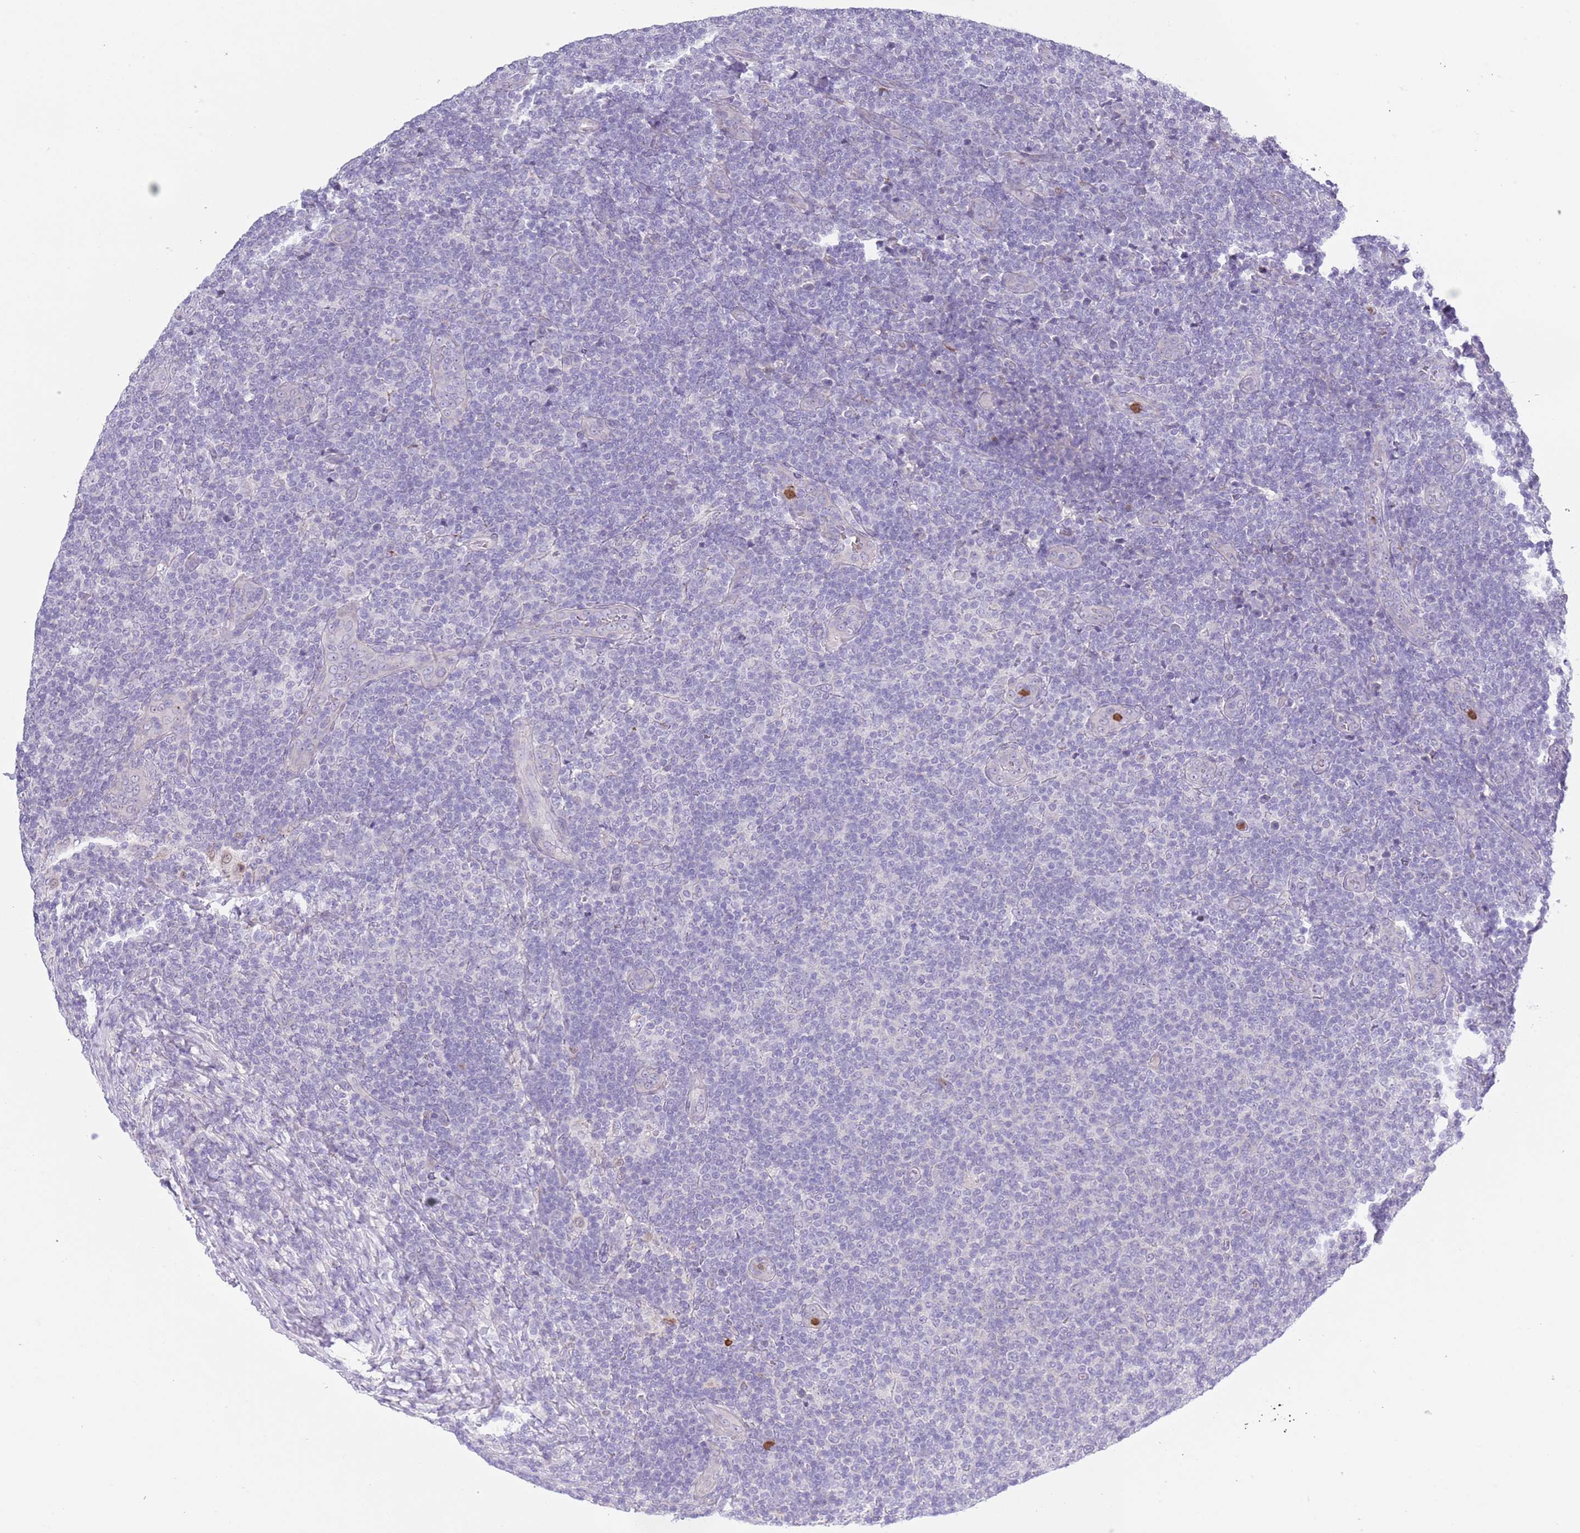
{"staining": {"intensity": "negative", "quantity": "none", "location": "none"}, "tissue": "lymphoma", "cell_type": "Tumor cells", "image_type": "cancer", "snomed": [{"axis": "morphology", "description": "Malignant lymphoma, non-Hodgkin's type, Low grade"}, {"axis": "topography", "description": "Lymph node"}], "caption": "Protein analysis of lymphoma exhibits no significant staining in tumor cells.", "gene": "ZFP2", "patient": {"sex": "male", "age": 66}}